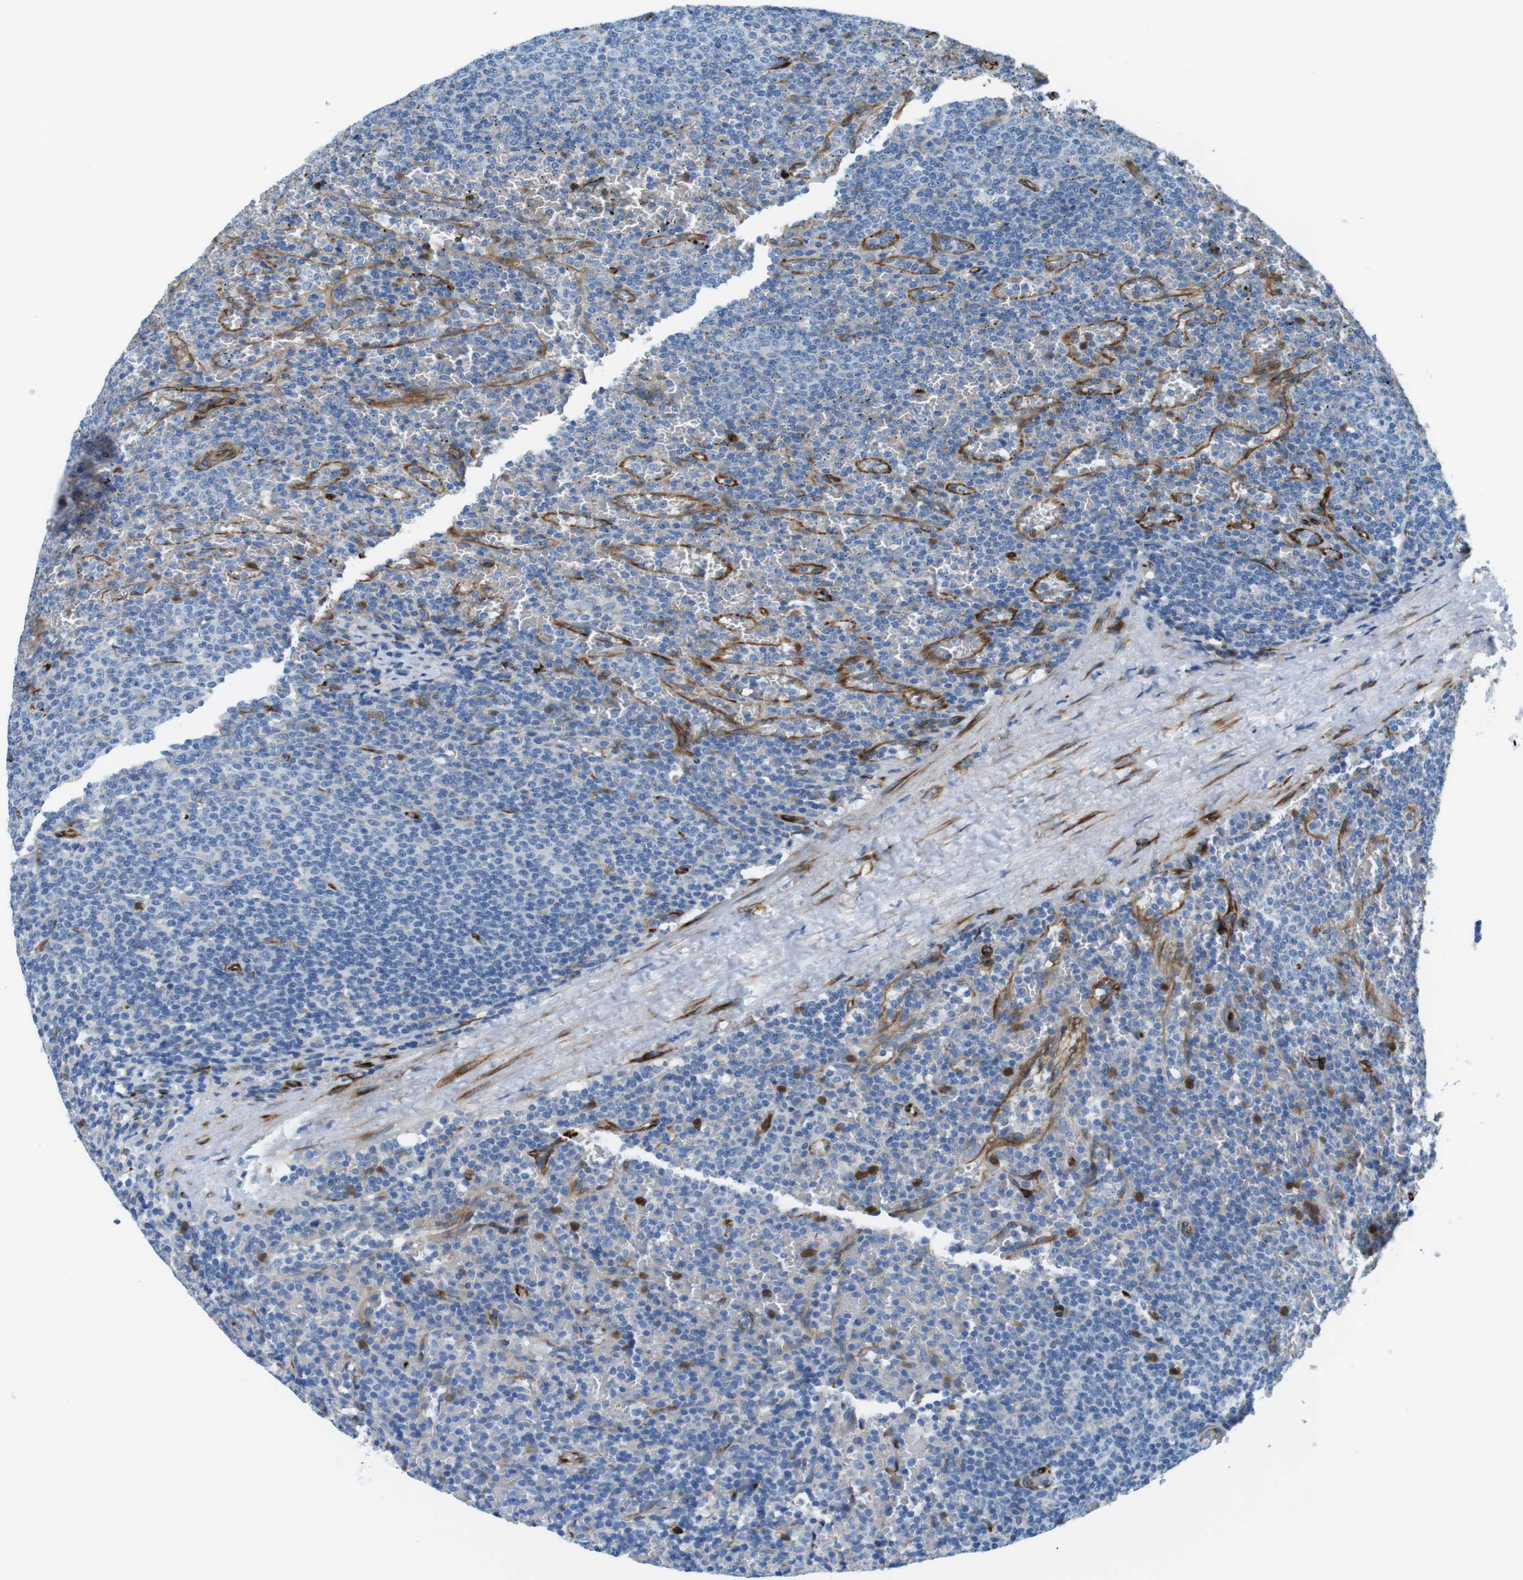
{"staining": {"intensity": "negative", "quantity": "none", "location": "none"}, "tissue": "lymphoma", "cell_type": "Tumor cells", "image_type": "cancer", "snomed": [{"axis": "morphology", "description": "Malignant lymphoma, non-Hodgkin's type, Low grade"}, {"axis": "topography", "description": "Spleen"}], "caption": "An immunohistochemistry (IHC) image of lymphoma is shown. There is no staining in tumor cells of lymphoma.", "gene": "EMP2", "patient": {"sex": "female", "age": 77}}